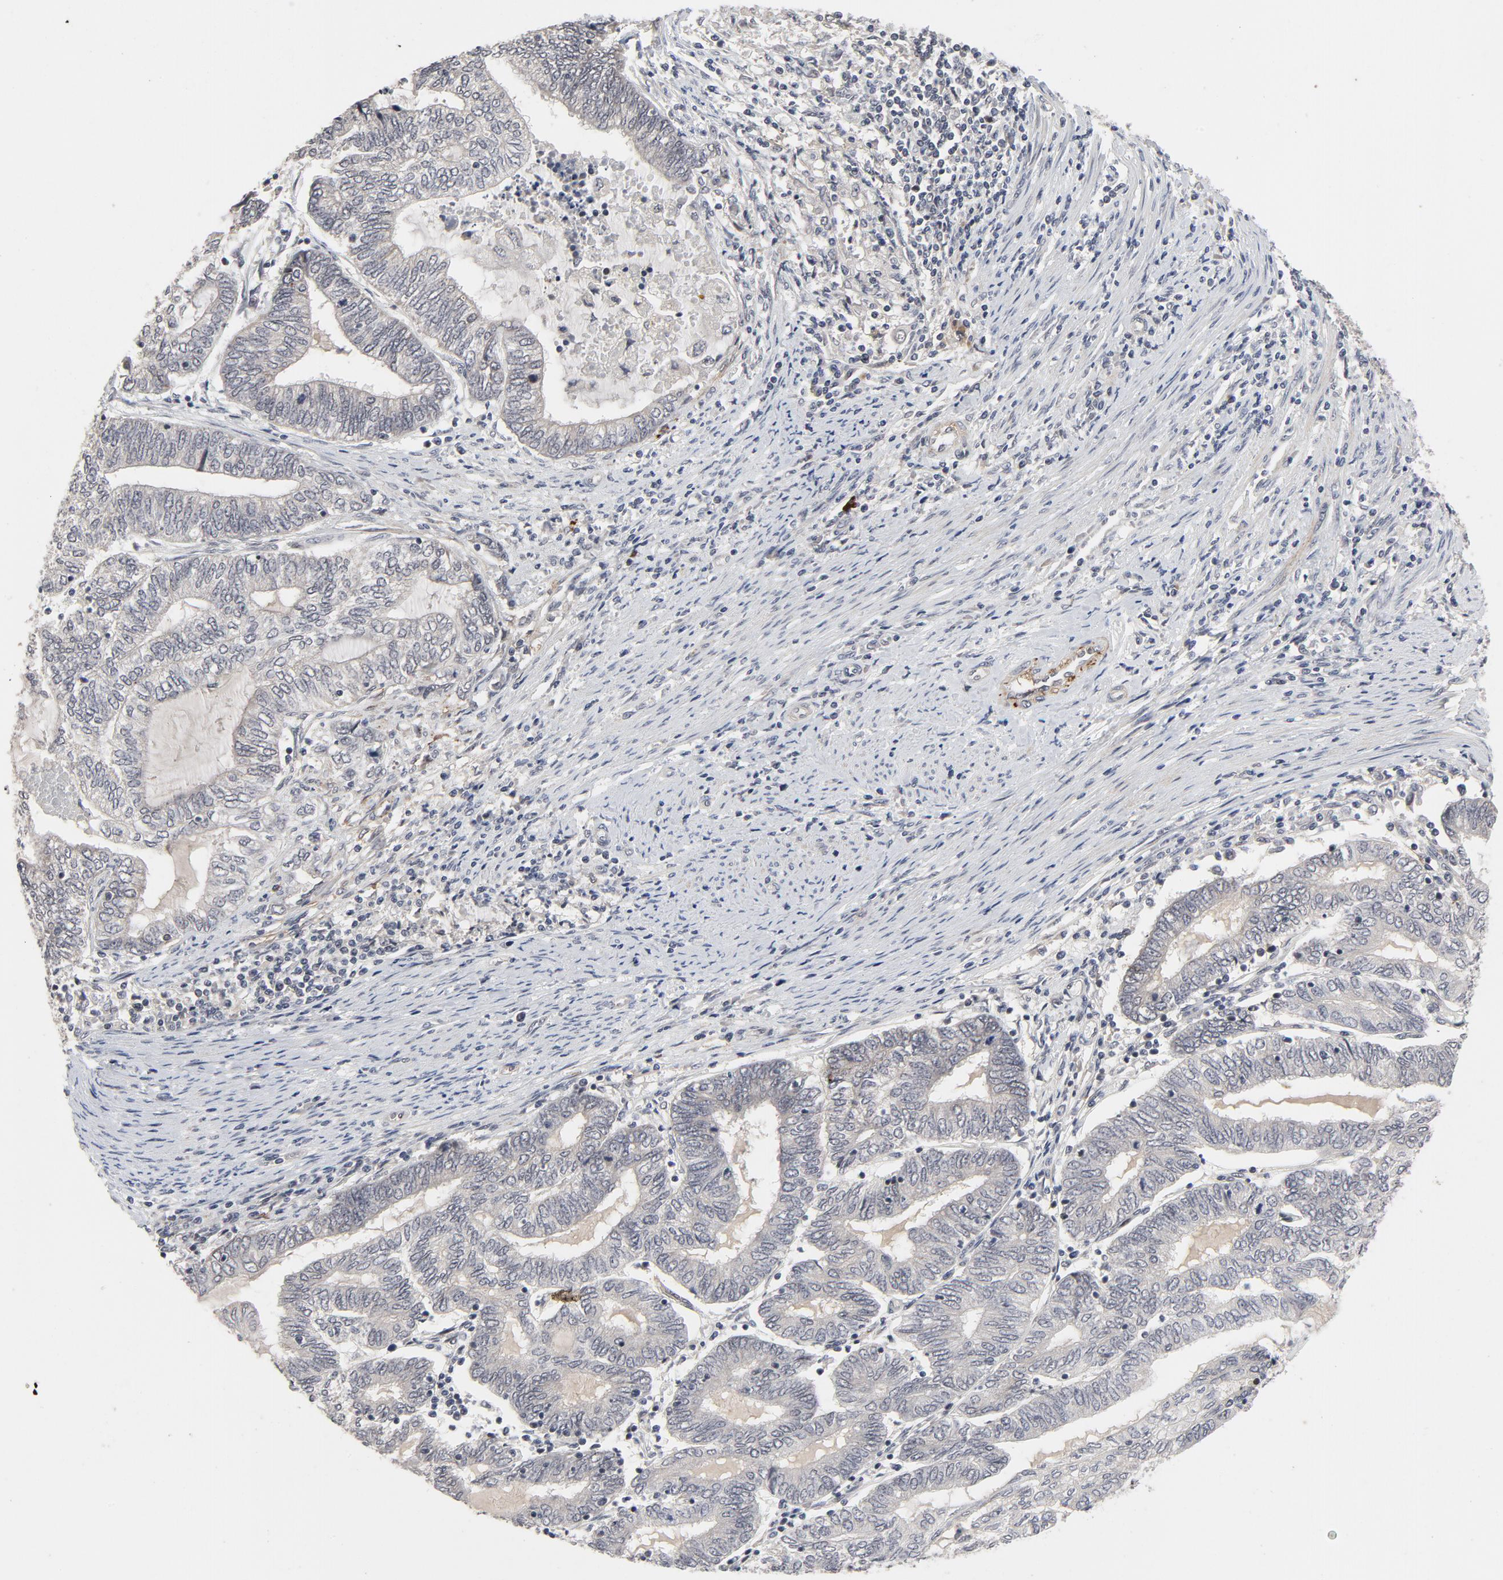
{"staining": {"intensity": "moderate", "quantity": "<25%", "location": "nuclear"}, "tissue": "endometrial cancer", "cell_type": "Tumor cells", "image_type": "cancer", "snomed": [{"axis": "morphology", "description": "Adenocarcinoma, NOS"}, {"axis": "topography", "description": "Uterus"}, {"axis": "topography", "description": "Endometrium"}], "caption": "Endometrial cancer (adenocarcinoma) tissue demonstrates moderate nuclear expression in about <25% of tumor cells, visualized by immunohistochemistry. (Stains: DAB (3,3'-diaminobenzidine) in brown, nuclei in blue, Microscopy: brightfield microscopy at high magnification).", "gene": "ZKSCAN8", "patient": {"sex": "female", "age": 70}}